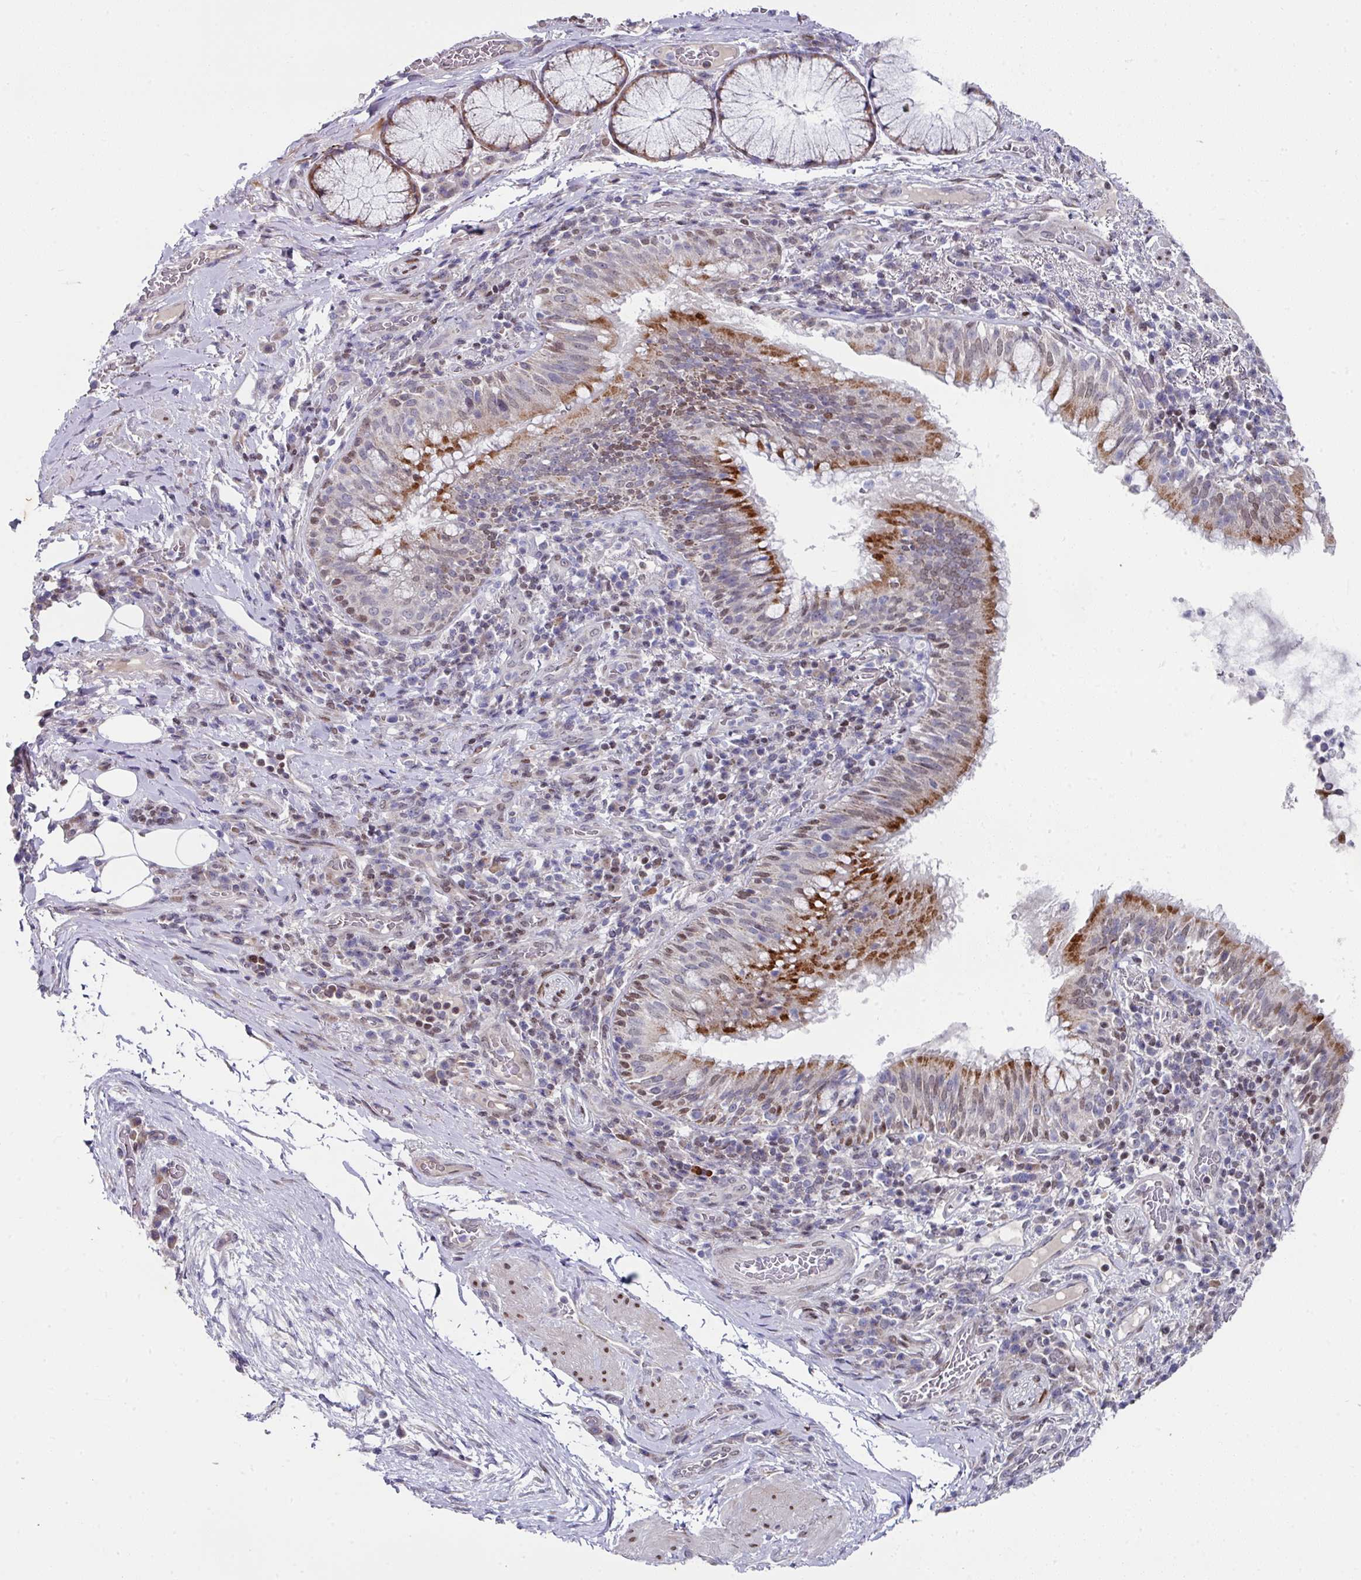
{"staining": {"intensity": "strong", "quantity": "25%-75%", "location": "cytoplasmic/membranous,nuclear"}, "tissue": "bronchus", "cell_type": "Respiratory epithelial cells", "image_type": "normal", "snomed": [{"axis": "morphology", "description": "Normal tissue, NOS"}, {"axis": "topography", "description": "Cartilage tissue"}, {"axis": "topography", "description": "Bronchus"}], "caption": "A photomicrograph of bronchus stained for a protein reveals strong cytoplasmic/membranous,nuclear brown staining in respiratory epithelial cells.", "gene": "CBX7", "patient": {"sex": "male", "age": 56}}